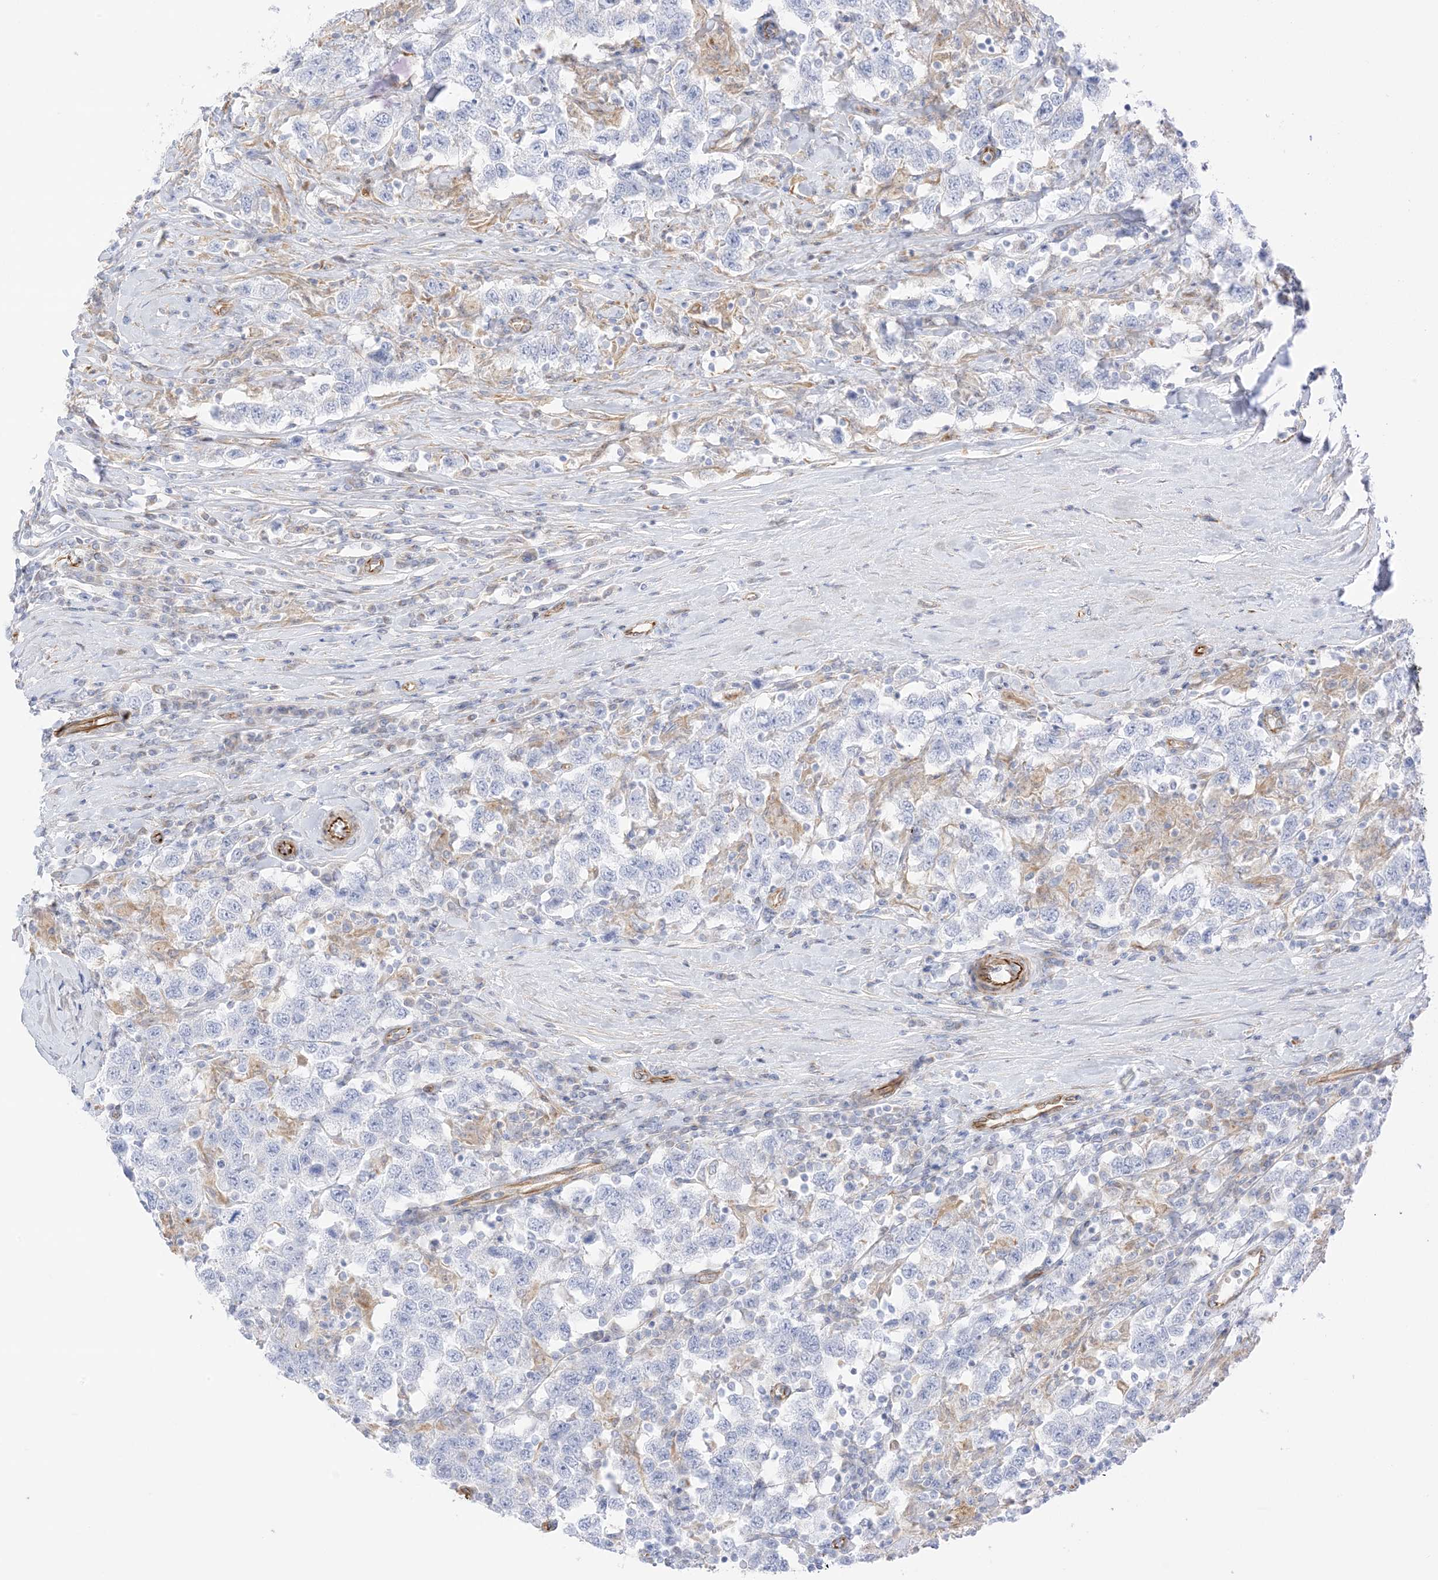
{"staining": {"intensity": "negative", "quantity": "none", "location": "none"}, "tissue": "testis cancer", "cell_type": "Tumor cells", "image_type": "cancer", "snomed": [{"axis": "morphology", "description": "Seminoma, NOS"}, {"axis": "topography", "description": "Testis"}], "caption": "DAB immunohistochemical staining of testis cancer (seminoma) exhibits no significant expression in tumor cells. The staining was performed using DAB to visualize the protein expression in brown, while the nuclei were stained in blue with hematoxylin (Magnification: 20x).", "gene": "PID1", "patient": {"sex": "male", "age": 41}}